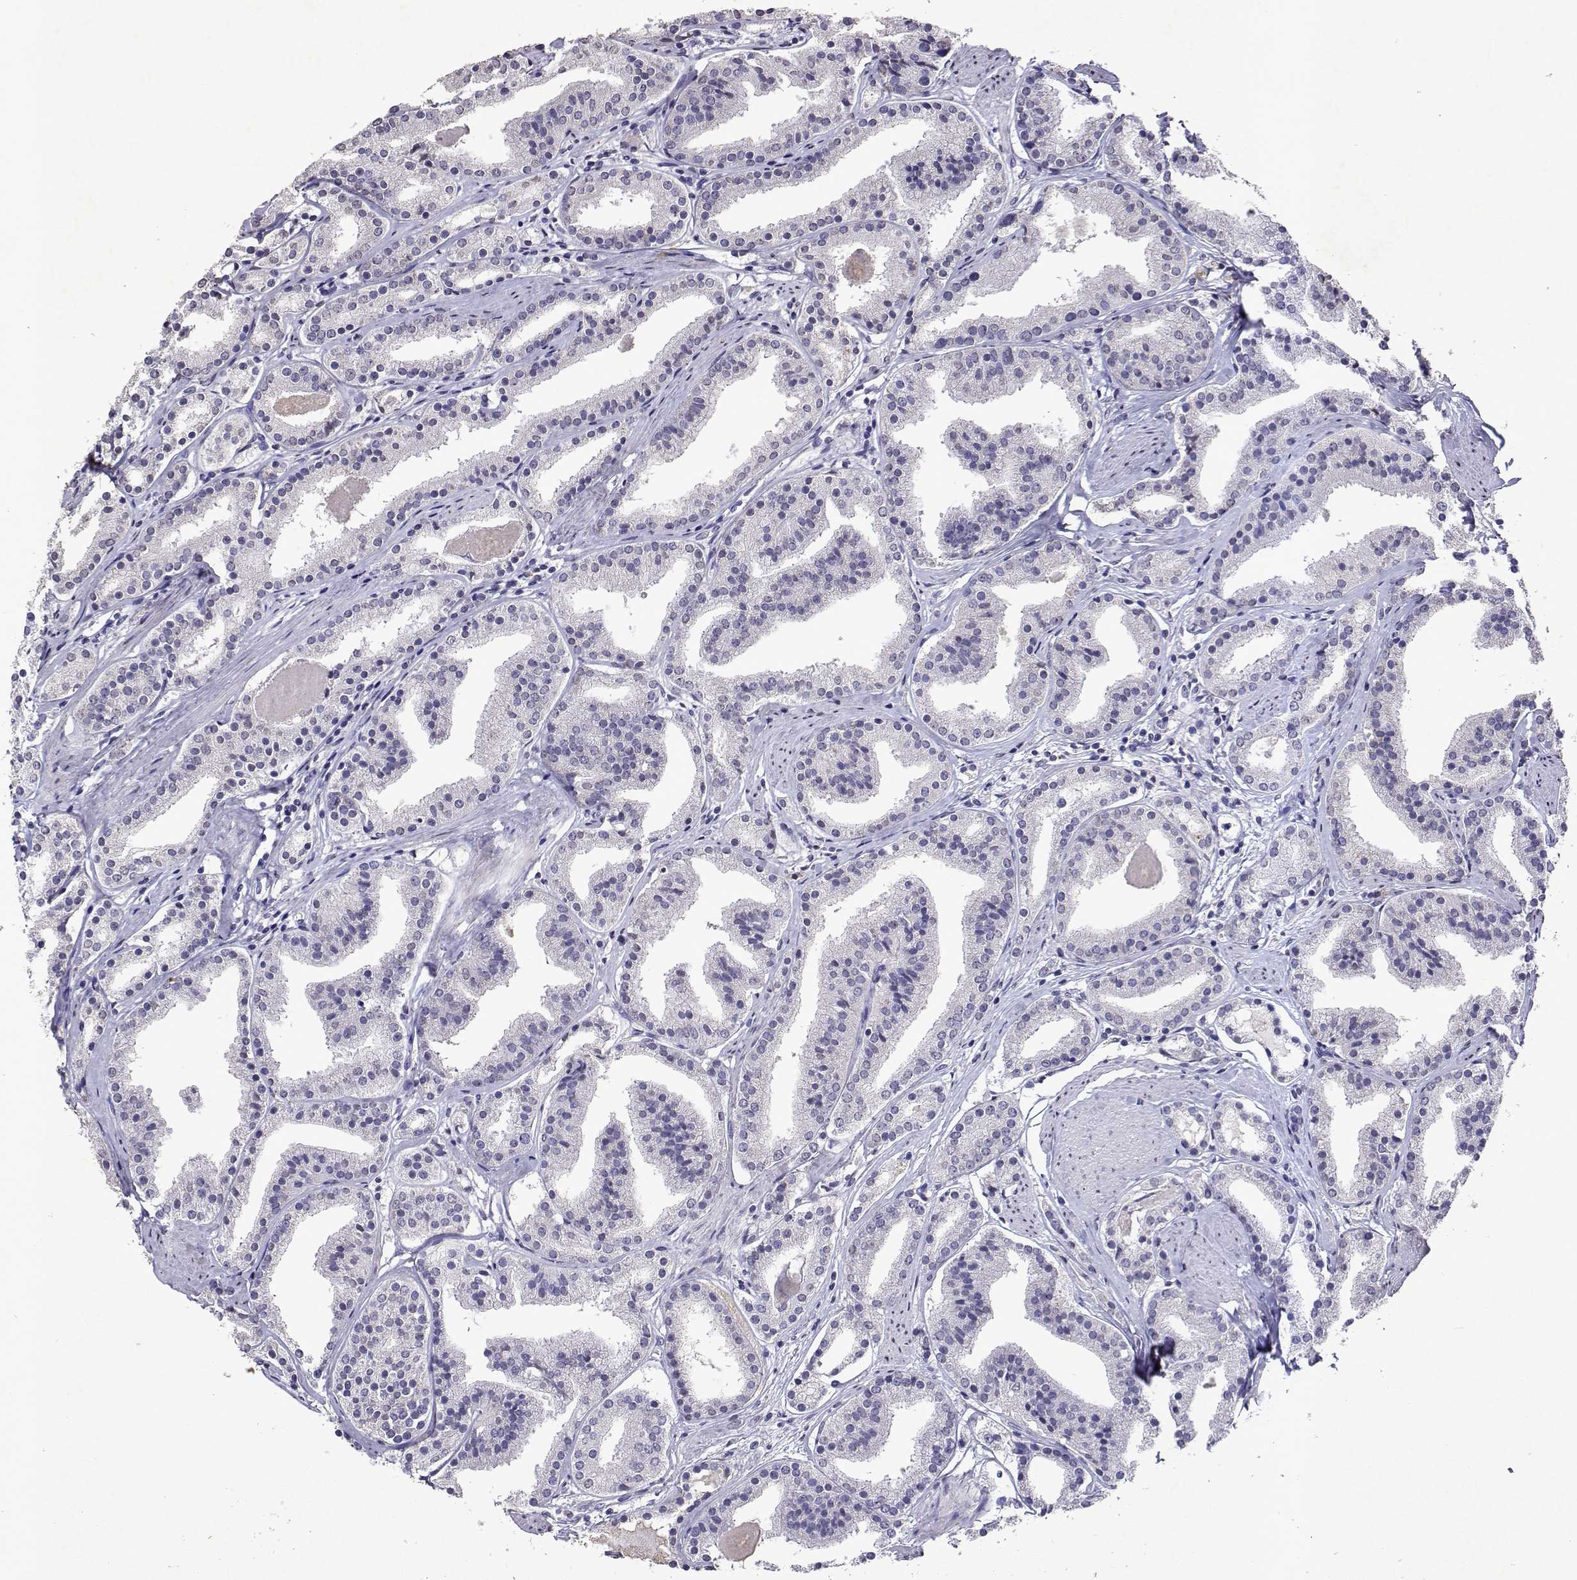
{"staining": {"intensity": "negative", "quantity": "none", "location": "none"}, "tissue": "prostate cancer", "cell_type": "Tumor cells", "image_type": "cancer", "snomed": [{"axis": "morphology", "description": "Adenocarcinoma, High grade"}, {"axis": "topography", "description": "Prostate"}], "caption": "The IHC histopathology image has no significant expression in tumor cells of adenocarcinoma (high-grade) (prostate) tissue. Brightfield microscopy of immunohistochemistry (IHC) stained with DAB (3,3'-diaminobenzidine) (brown) and hematoxylin (blue), captured at high magnification.", "gene": "DUSP28", "patient": {"sex": "male", "age": 63}}